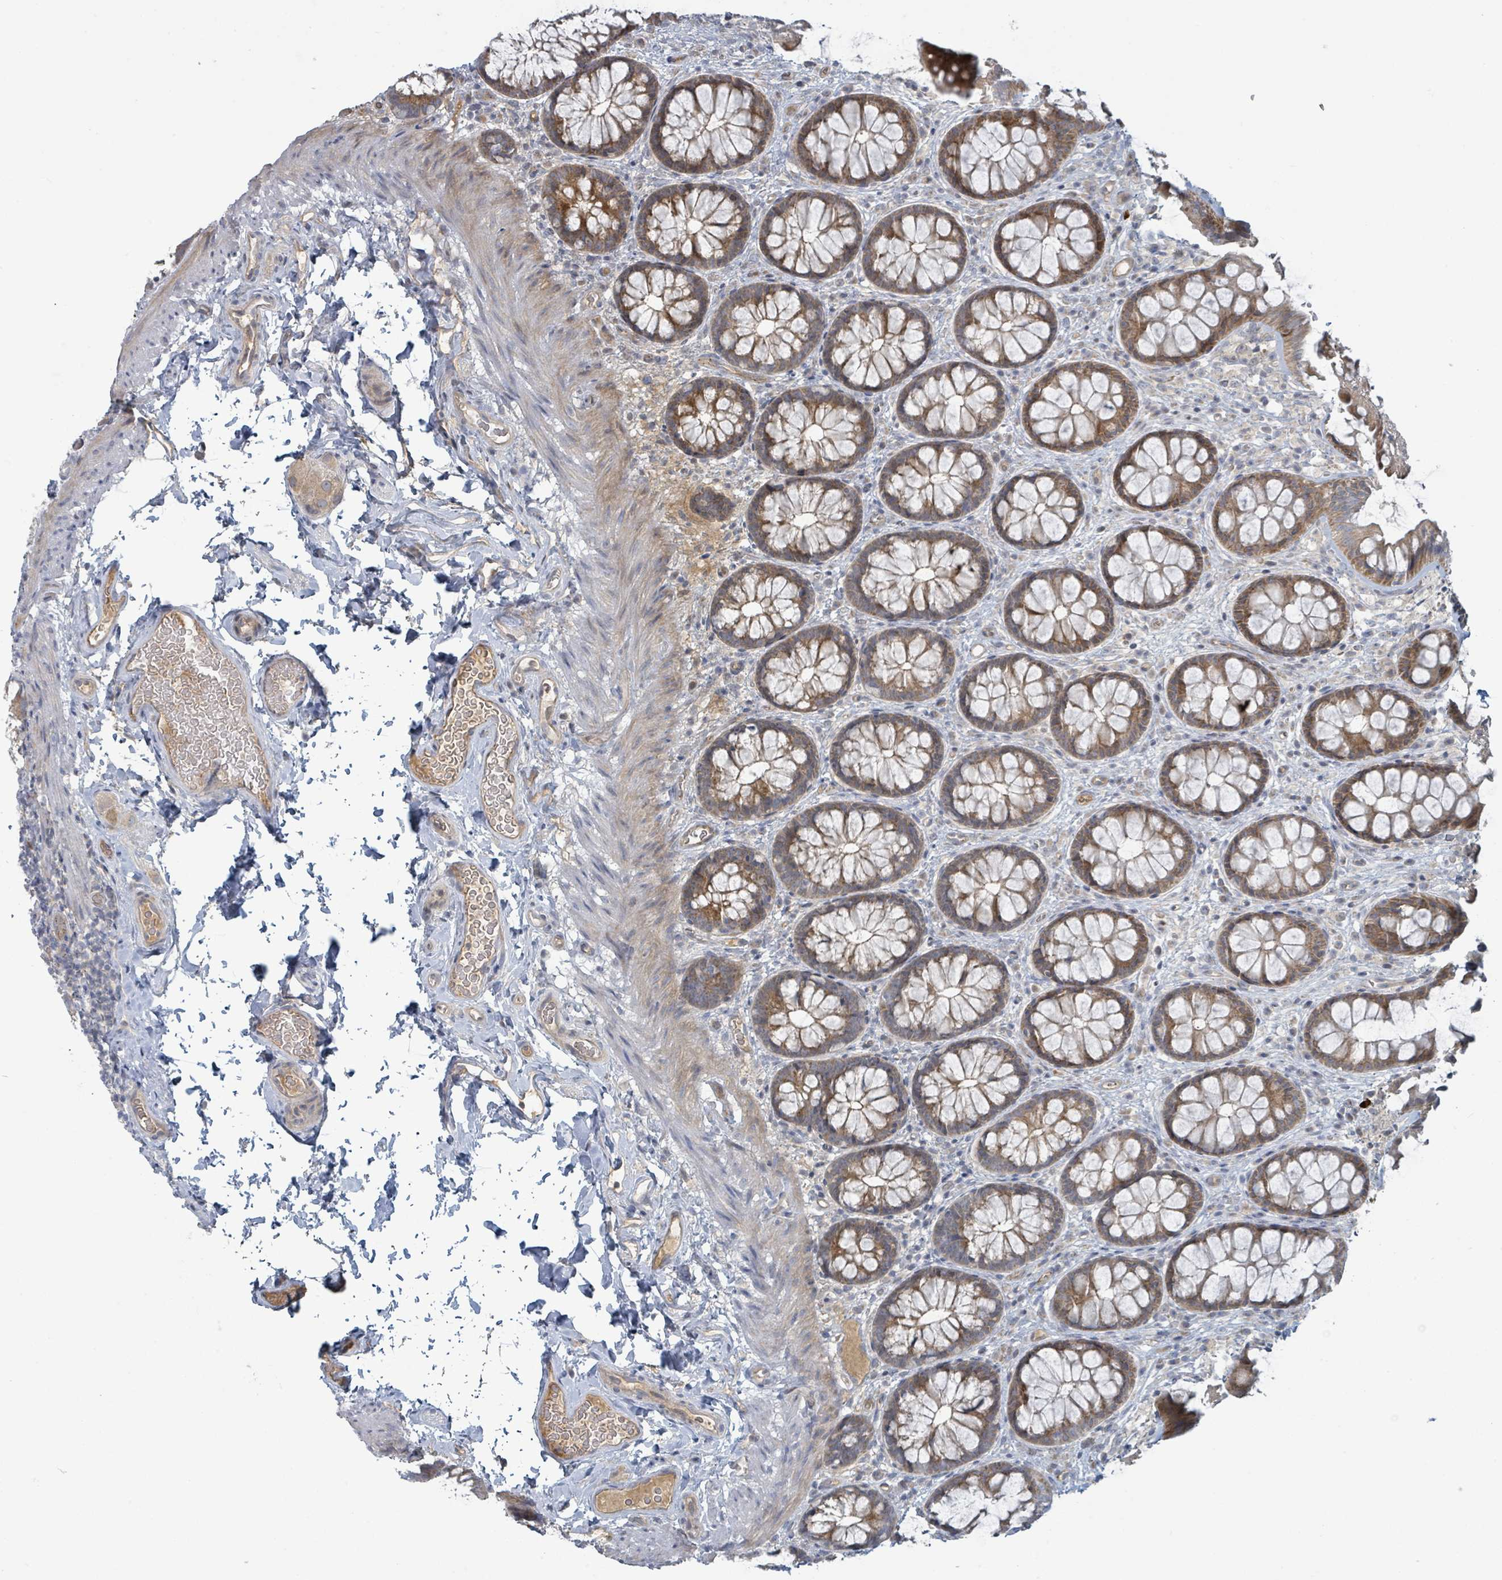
{"staining": {"intensity": "weak", "quantity": "<25%", "location": "cytoplasmic/membranous"}, "tissue": "colon", "cell_type": "Endothelial cells", "image_type": "normal", "snomed": [{"axis": "morphology", "description": "Normal tissue, NOS"}, {"axis": "topography", "description": "Colon"}], "caption": "Endothelial cells show no significant expression in benign colon.", "gene": "COL5A3", "patient": {"sex": "male", "age": 46}}